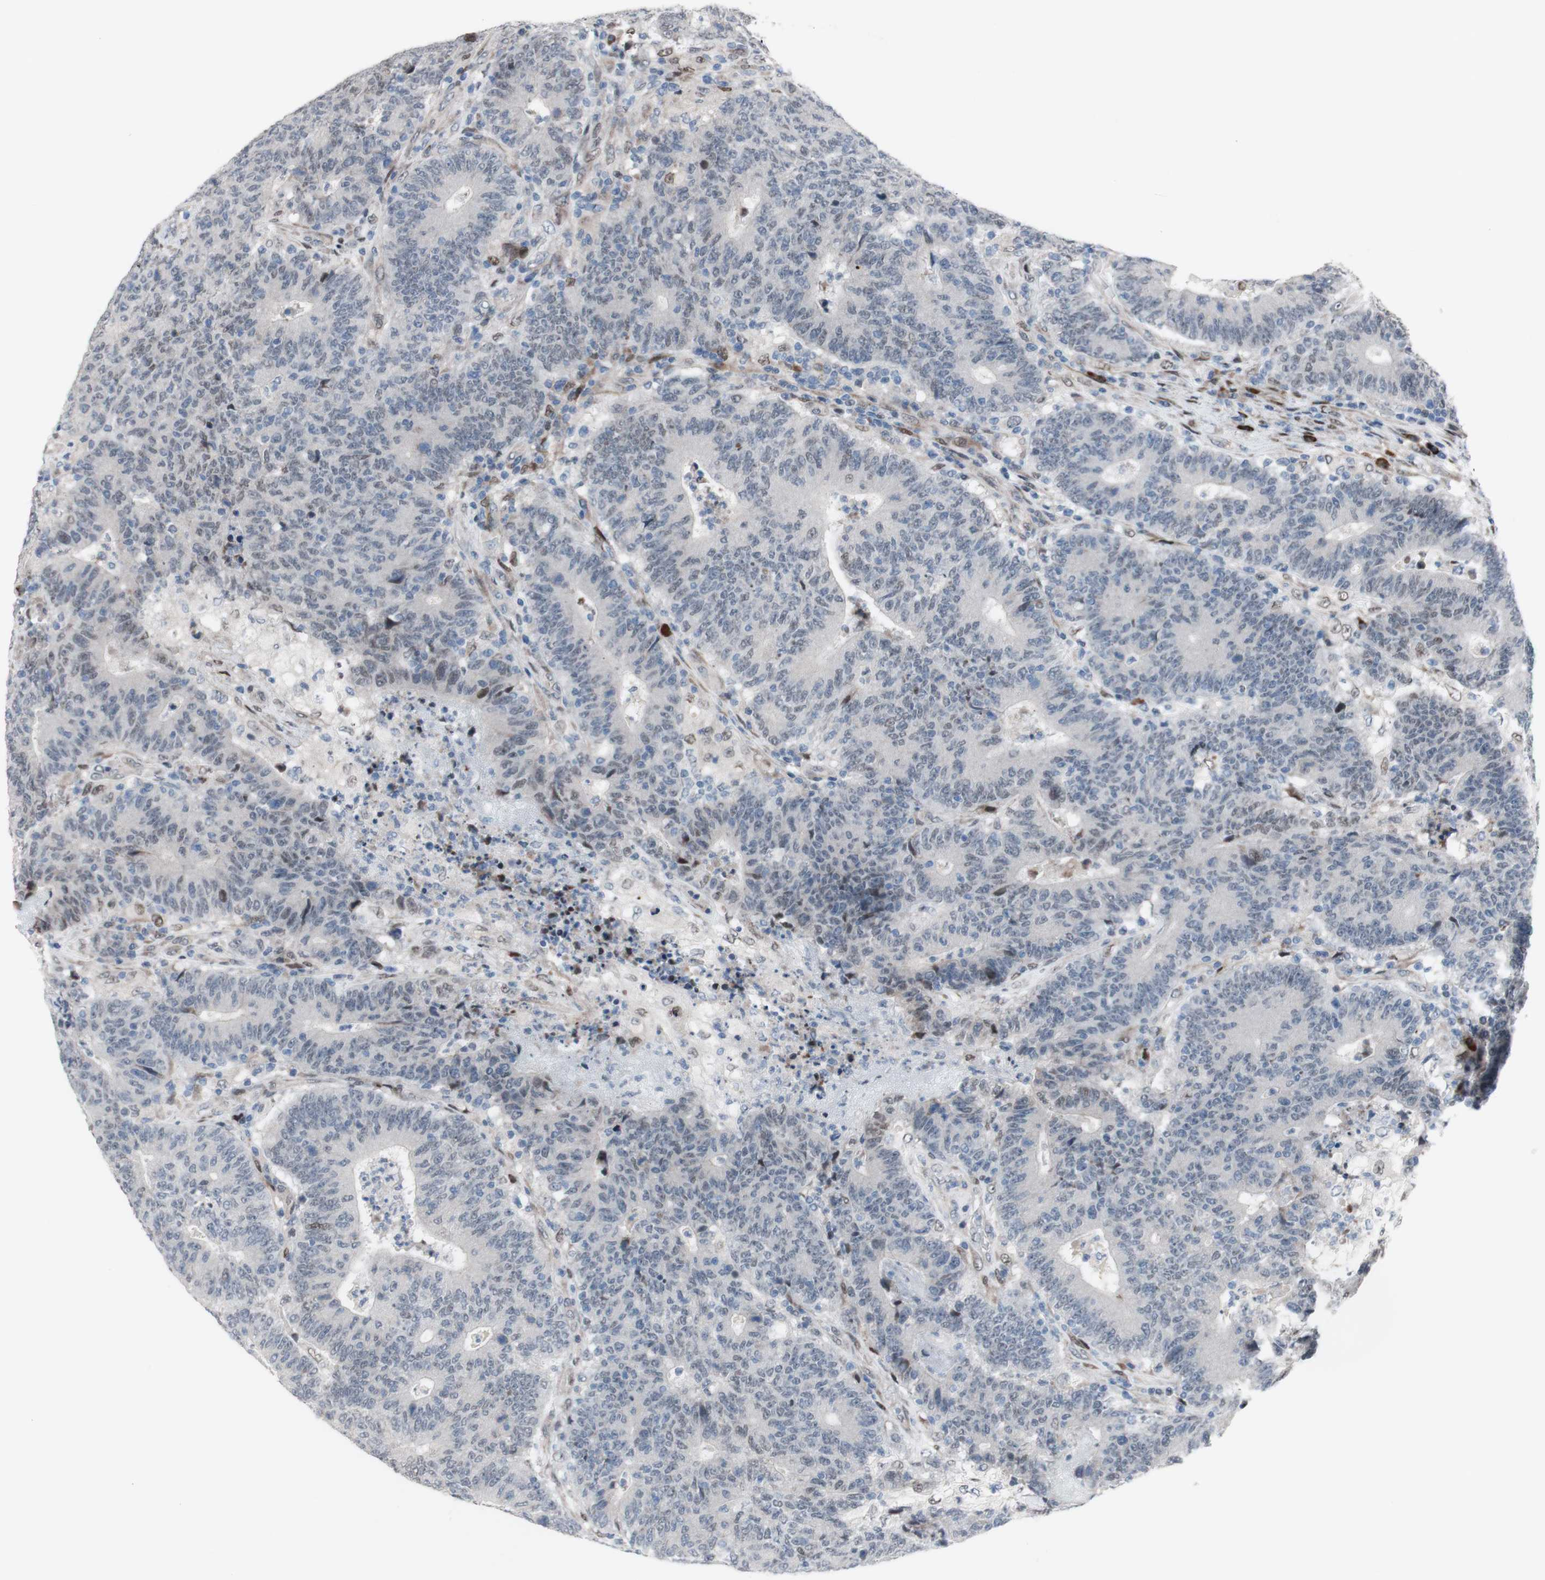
{"staining": {"intensity": "negative", "quantity": "none", "location": "none"}, "tissue": "colorectal cancer", "cell_type": "Tumor cells", "image_type": "cancer", "snomed": [{"axis": "morphology", "description": "Normal tissue, NOS"}, {"axis": "morphology", "description": "Adenocarcinoma, NOS"}, {"axis": "topography", "description": "Colon"}], "caption": "Immunohistochemistry of human colorectal adenocarcinoma shows no positivity in tumor cells. (IHC, brightfield microscopy, high magnification).", "gene": "PHTF2", "patient": {"sex": "female", "age": 75}}